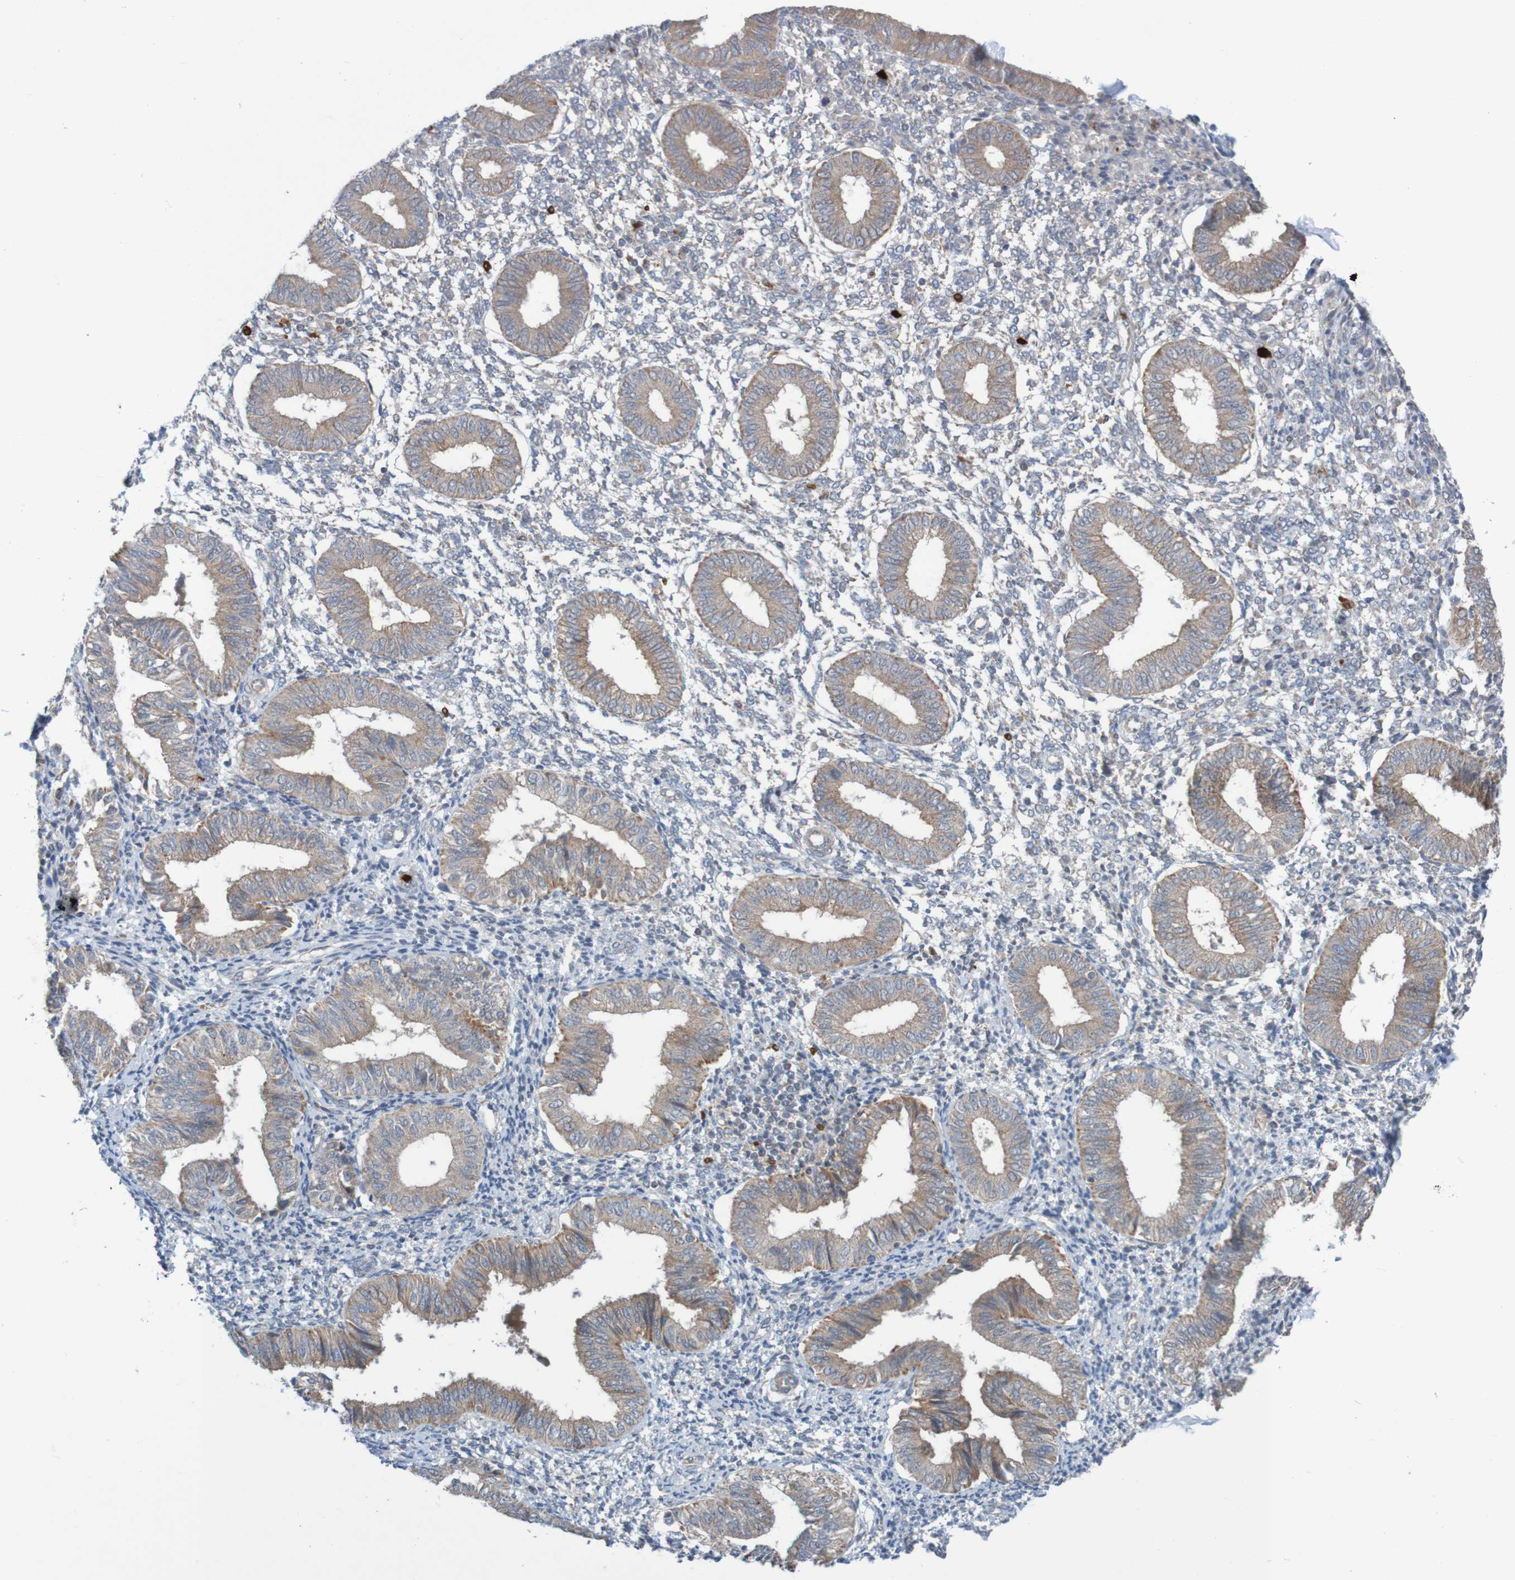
{"staining": {"intensity": "negative", "quantity": "none", "location": "none"}, "tissue": "endometrium", "cell_type": "Cells in endometrial stroma", "image_type": "normal", "snomed": [{"axis": "morphology", "description": "Normal tissue, NOS"}, {"axis": "topography", "description": "Endometrium"}], "caption": "This is a histopathology image of IHC staining of normal endometrium, which shows no positivity in cells in endometrial stroma. The staining was performed using DAB to visualize the protein expression in brown, while the nuclei were stained in blue with hematoxylin (Magnification: 20x).", "gene": "PARP4", "patient": {"sex": "female", "age": 50}}